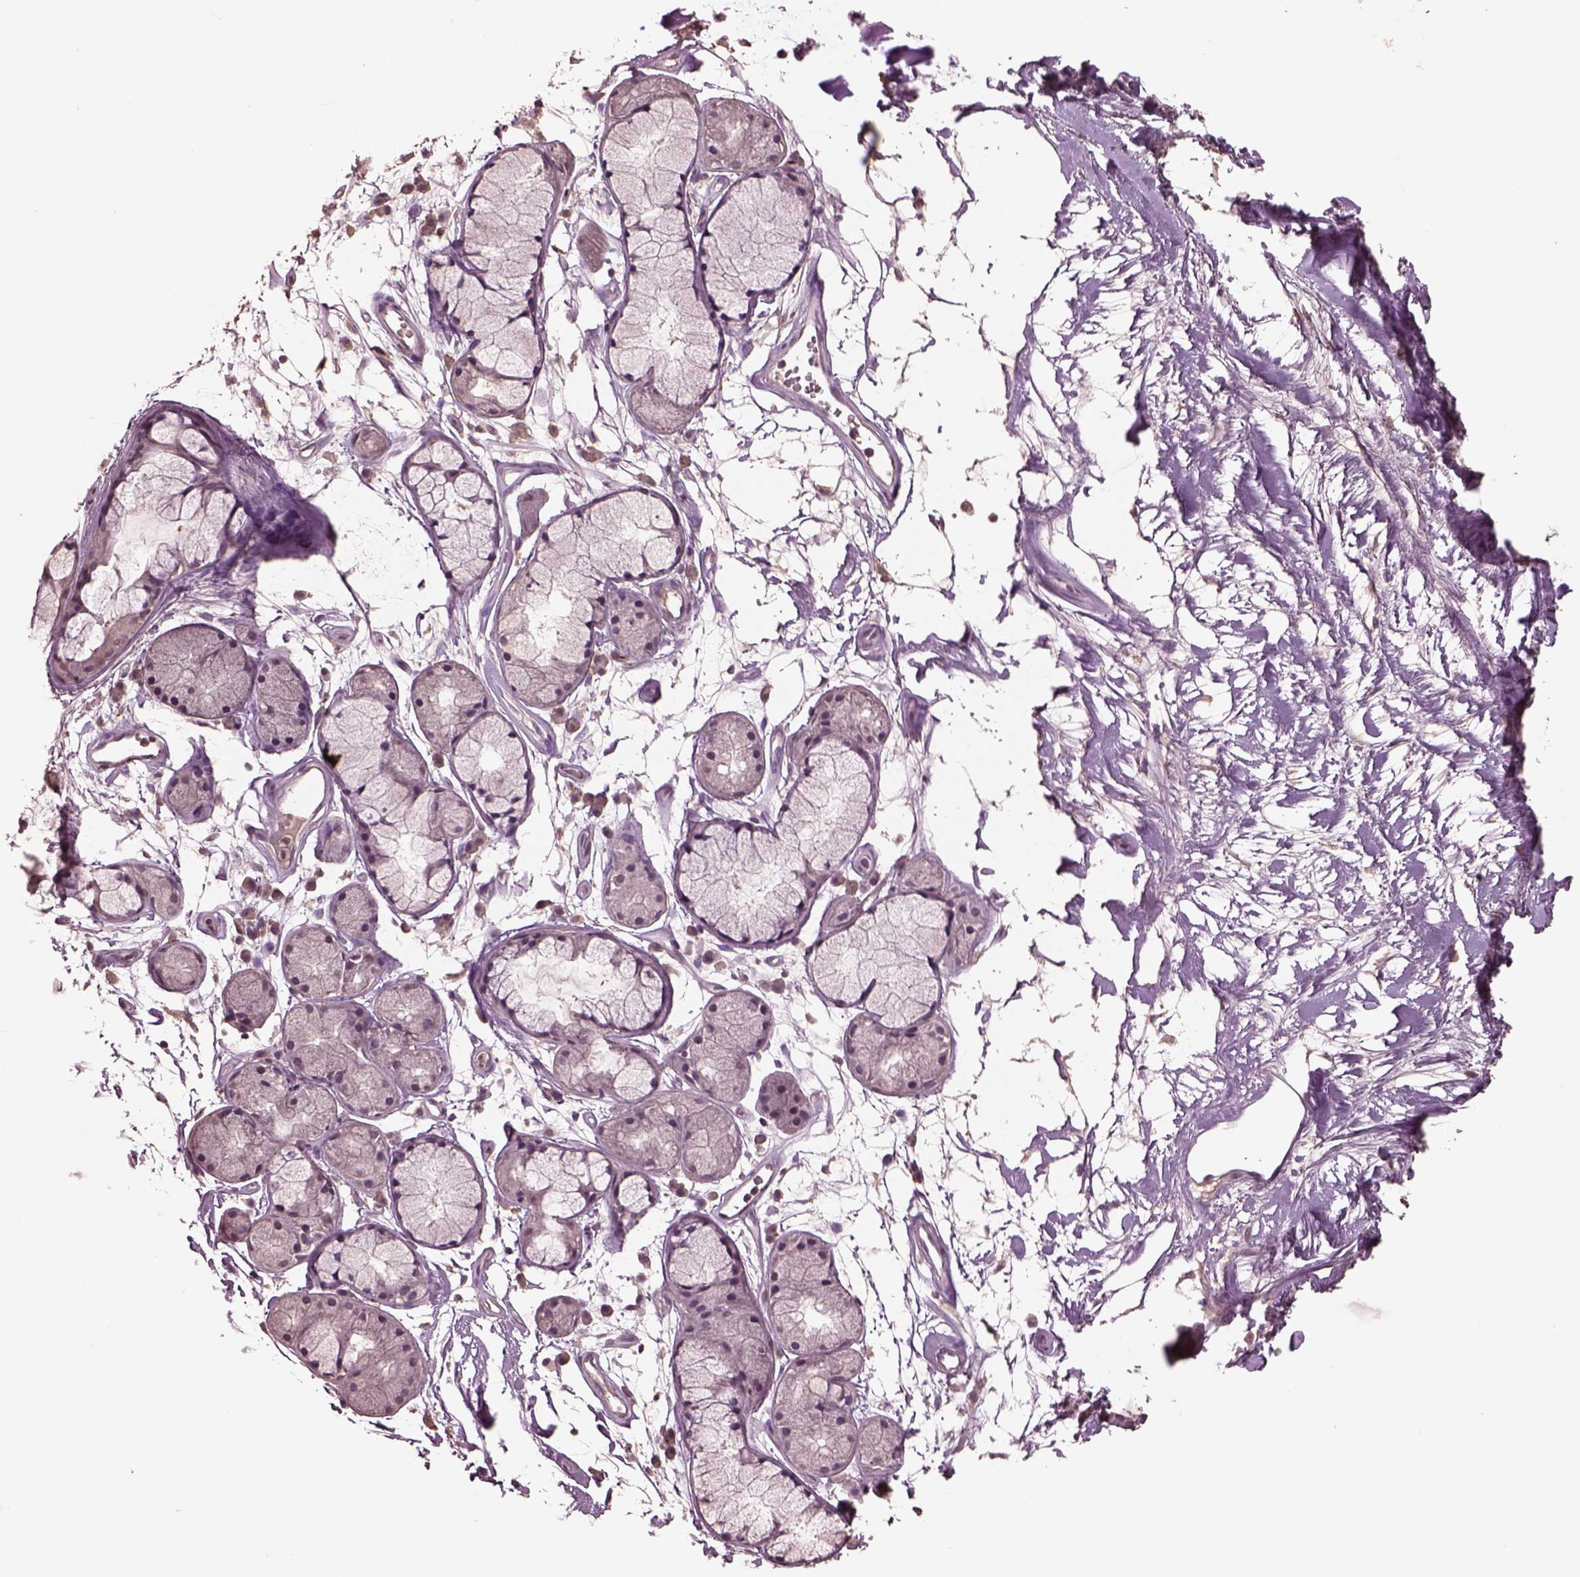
{"staining": {"intensity": "negative", "quantity": "none", "location": "none"}, "tissue": "soft tissue", "cell_type": "Chondrocytes", "image_type": "normal", "snomed": [{"axis": "morphology", "description": "Normal tissue, NOS"}, {"axis": "morphology", "description": "Squamous cell carcinoma, NOS"}, {"axis": "topography", "description": "Cartilage tissue"}, {"axis": "topography", "description": "Lung"}], "caption": "Immunohistochemistry image of normal soft tissue: soft tissue stained with DAB demonstrates no significant protein staining in chondrocytes. Brightfield microscopy of immunohistochemistry (IHC) stained with DAB (brown) and hematoxylin (blue), captured at high magnification.", "gene": "CPT1C", "patient": {"sex": "male", "age": 66}}